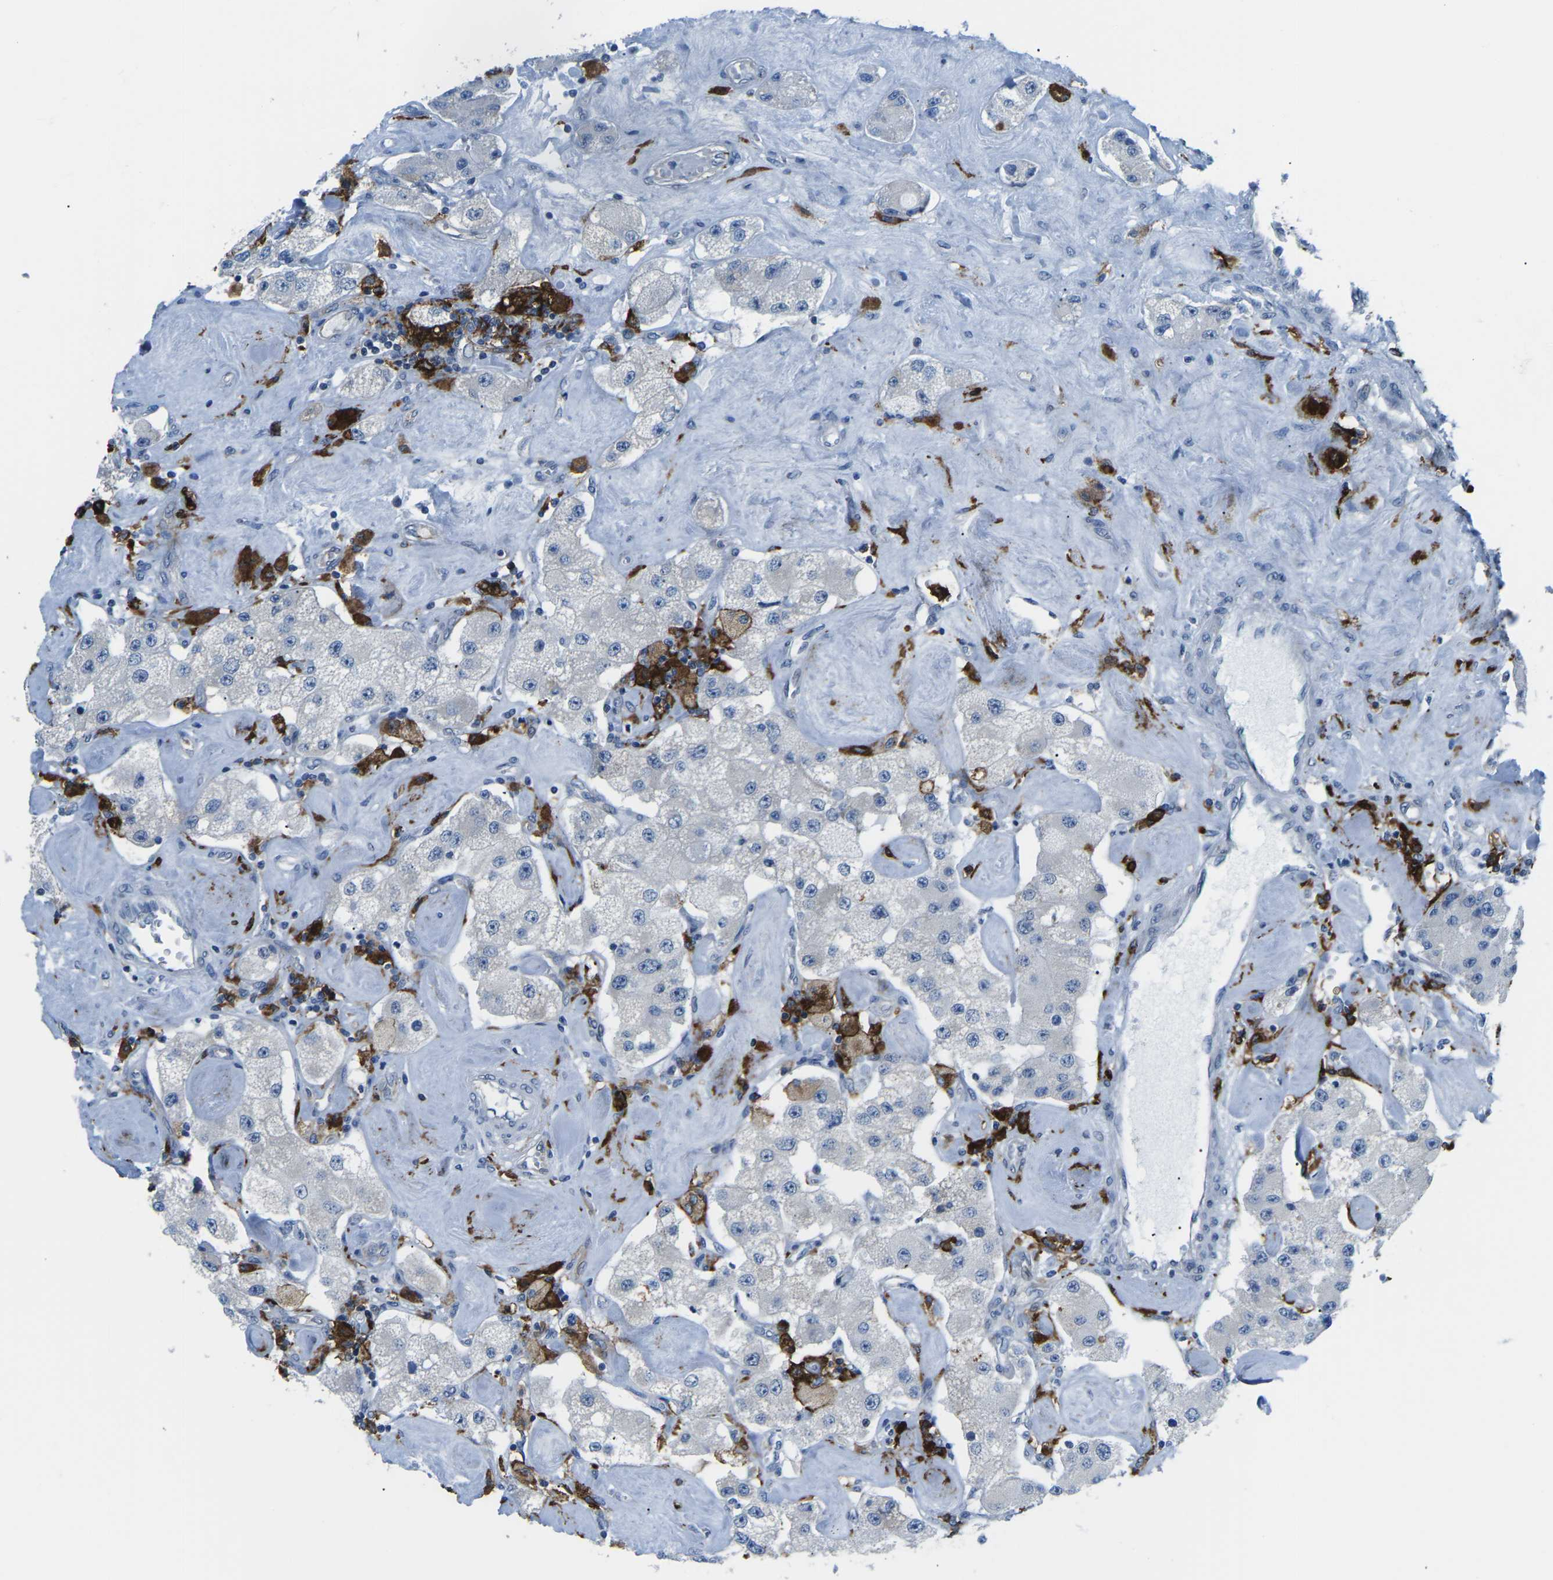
{"staining": {"intensity": "negative", "quantity": "none", "location": "none"}, "tissue": "carcinoid", "cell_type": "Tumor cells", "image_type": "cancer", "snomed": [{"axis": "morphology", "description": "Carcinoid, malignant, NOS"}, {"axis": "topography", "description": "Pancreas"}], "caption": "Tumor cells show no significant protein expression in carcinoid.", "gene": "PTPN1", "patient": {"sex": "male", "age": 41}}